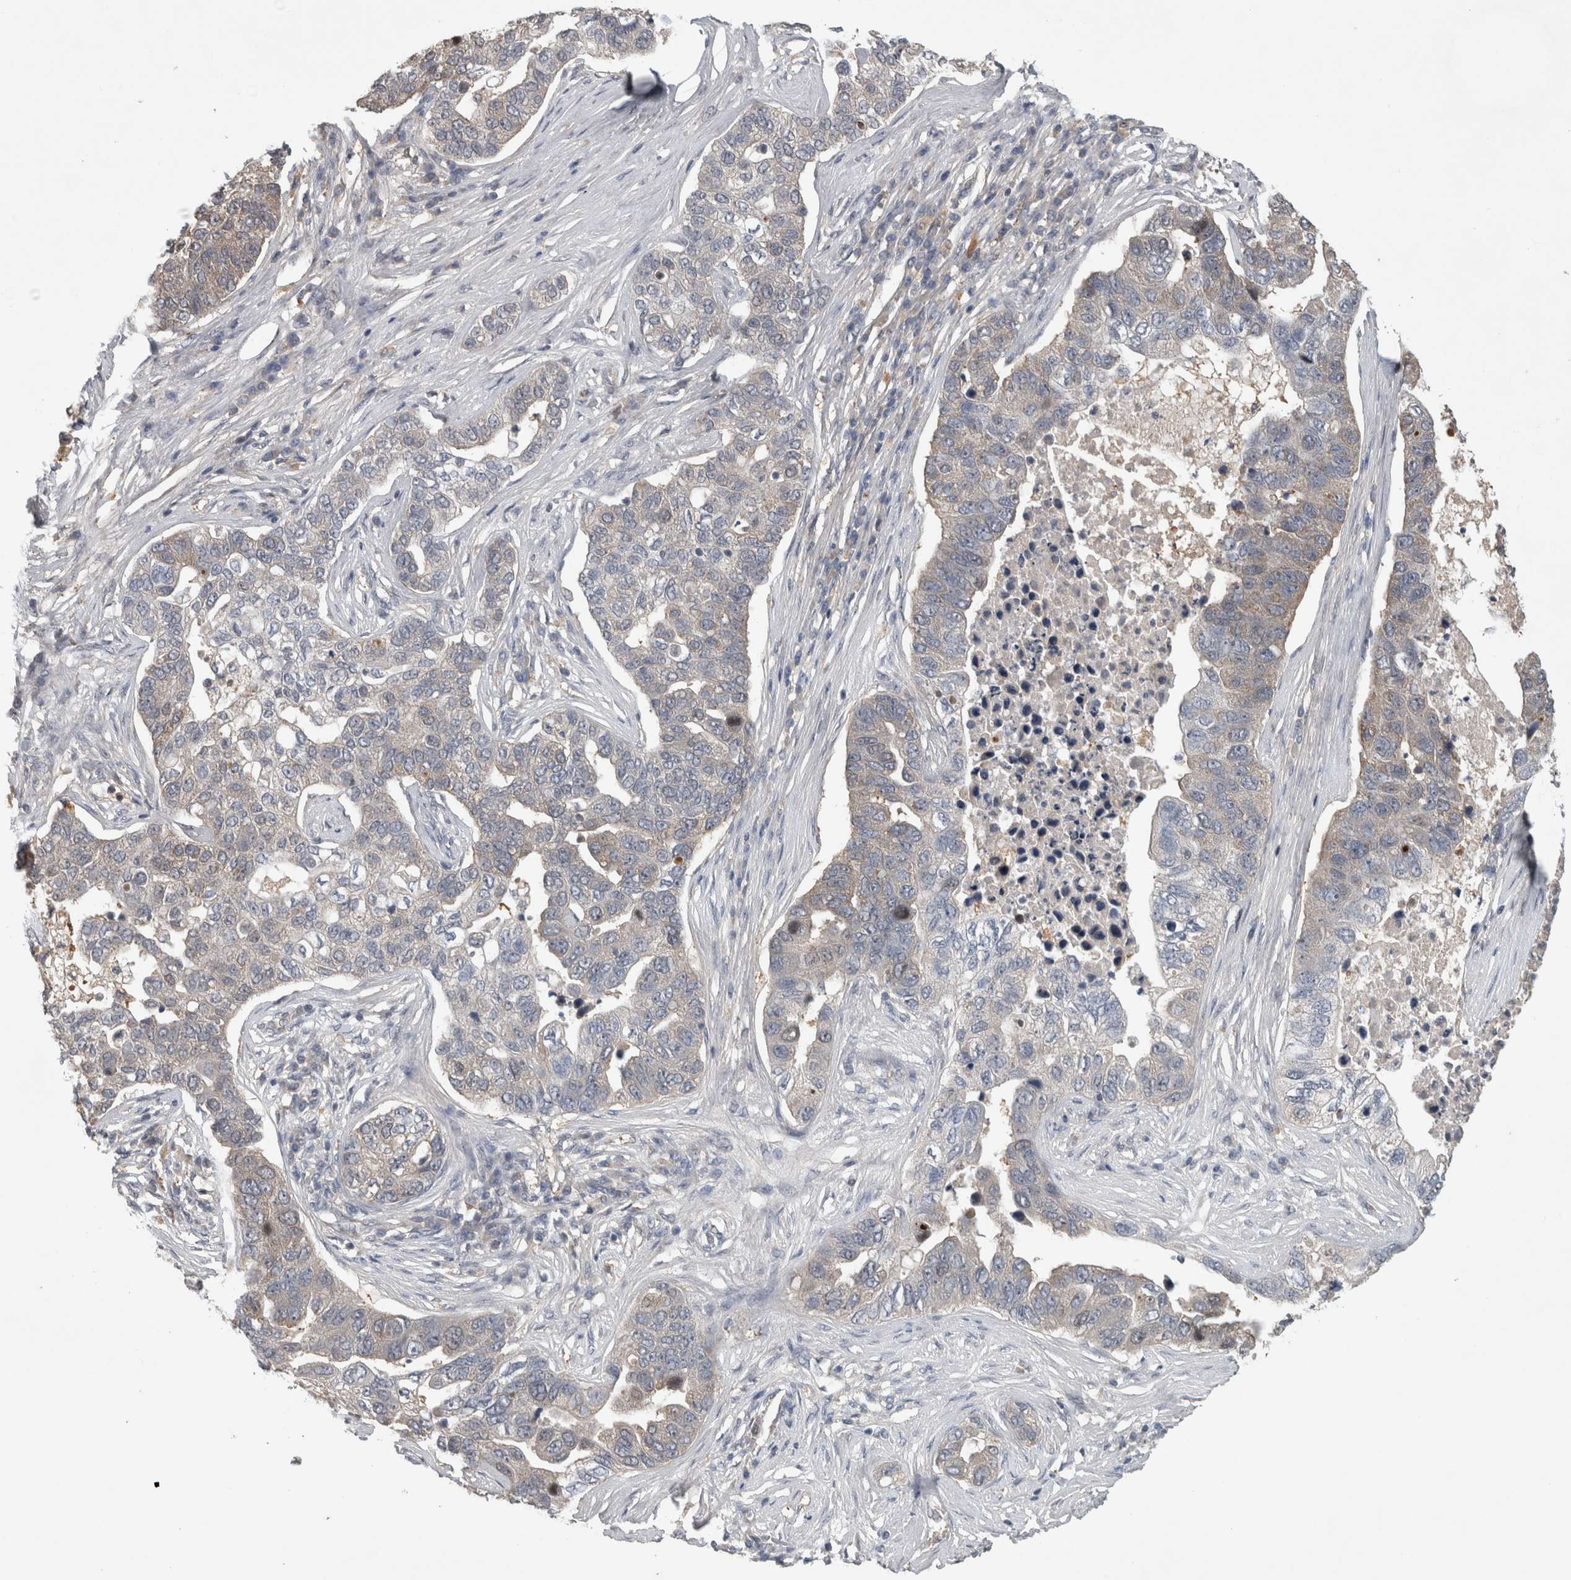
{"staining": {"intensity": "negative", "quantity": "none", "location": "none"}, "tissue": "pancreatic cancer", "cell_type": "Tumor cells", "image_type": "cancer", "snomed": [{"axis": "morphology", "description": "Adenocarcinoma, NOS"}, {"axis": "topography", "description": "Pancreas"}], "caption": "This histopathology image is of pancreatic cancer (adenocarcinoma) stained with immunohistochemistry to label a protein in brown with the nuclei are counter-stained blue. There is no positivity in tumor cells.", "gene": "TRMT61B", "patient": {"sex": "female", "age": 61}}